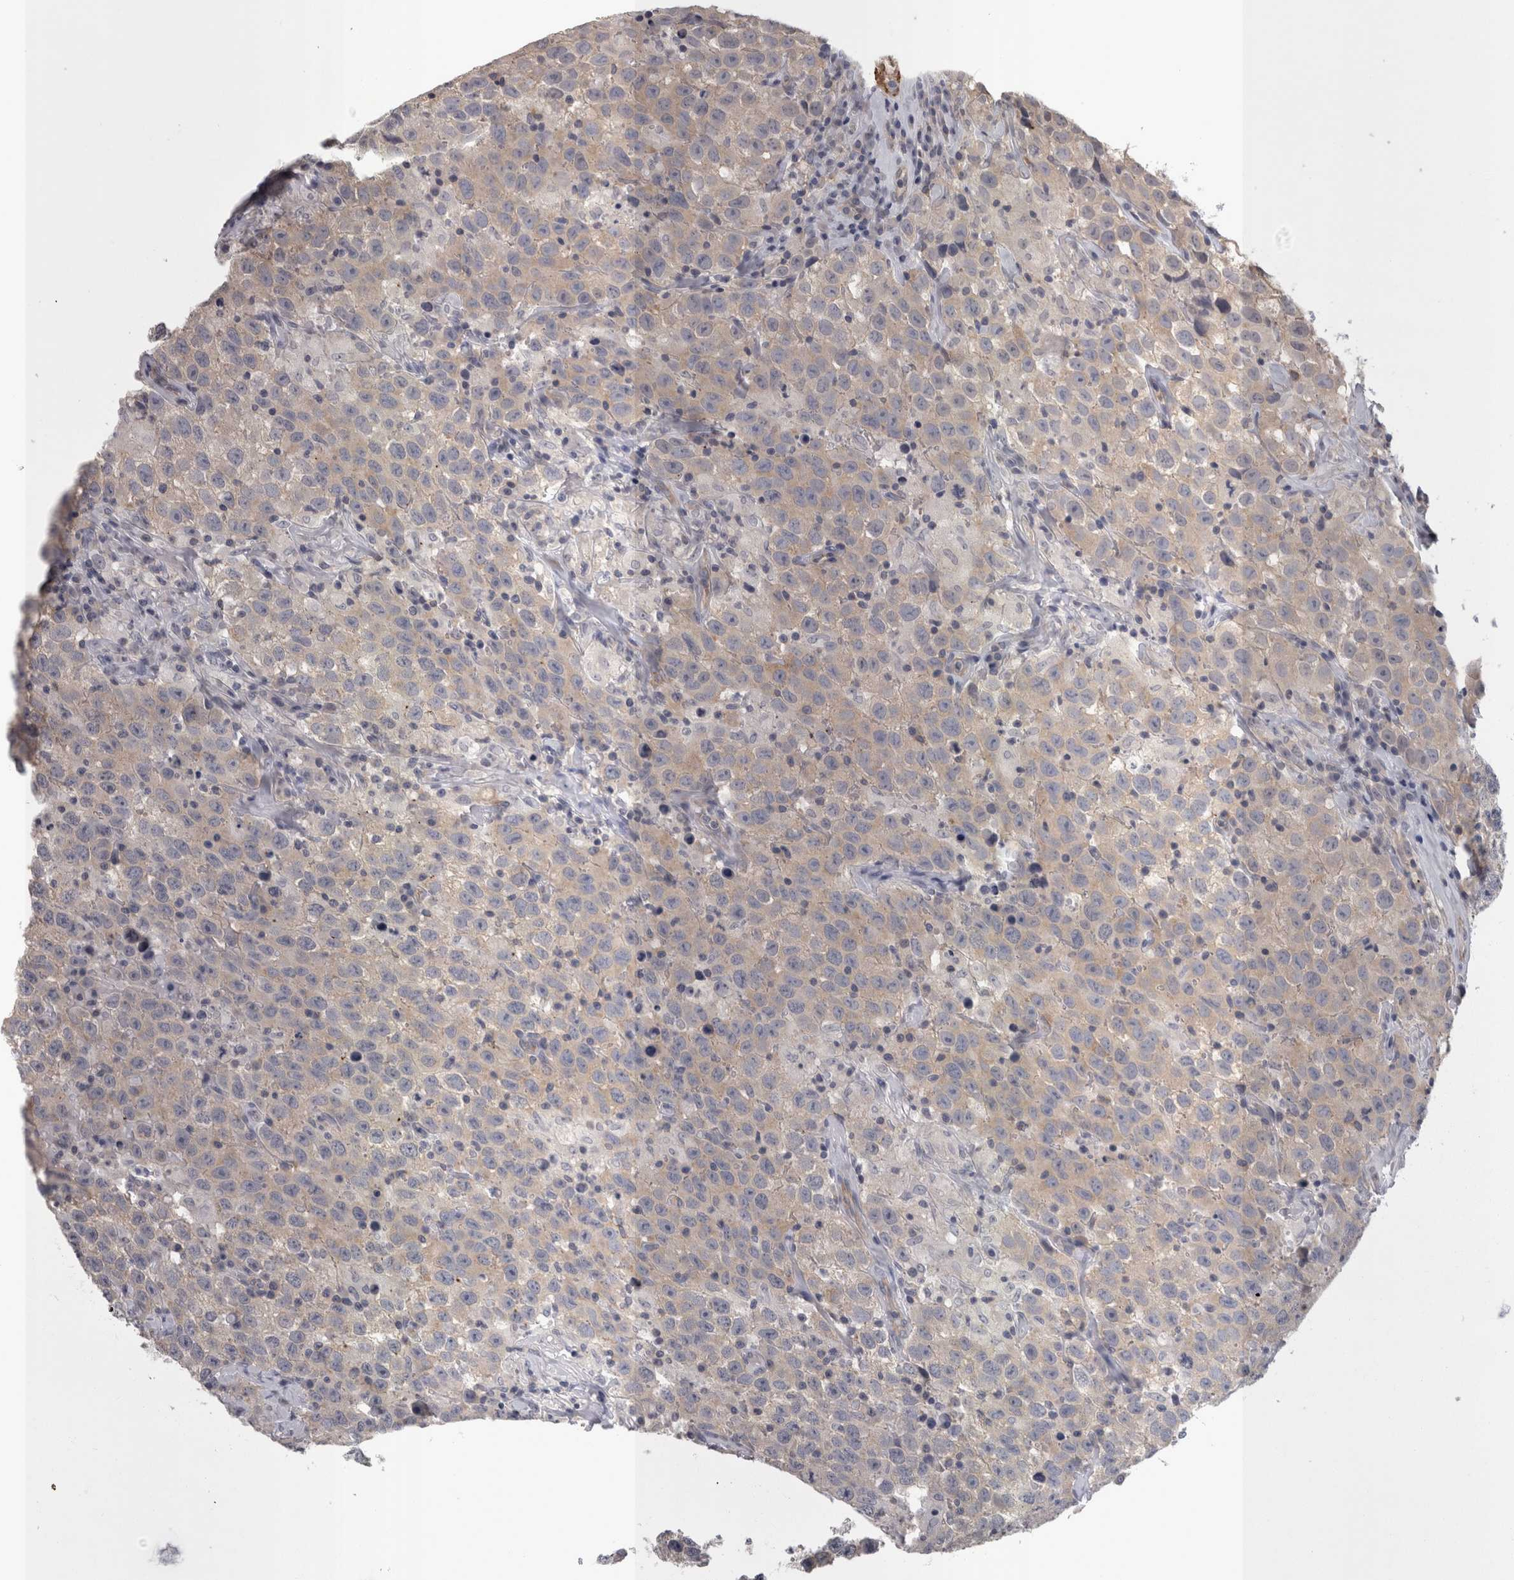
{"staining": {"intensity": "weak", "quantity": "25%-75%", "location": "cytoplasmic/membranous"}, "tissue": "testis cancer", "cell_type": "Tumor cells", "image_type": "cancer", "snomed": [{"axis": "morphology", "description": "Seminoma, NOS"}, {"axis": "topography", "description": "Testis"}], "caption": "A photomicrograph of testis seminoma stained for a protein displays weak cytoplasmic/membranous brown staining in tumor cells.", "gene": "LYZL6", "patient": {"sex": "male", "age": 41}}